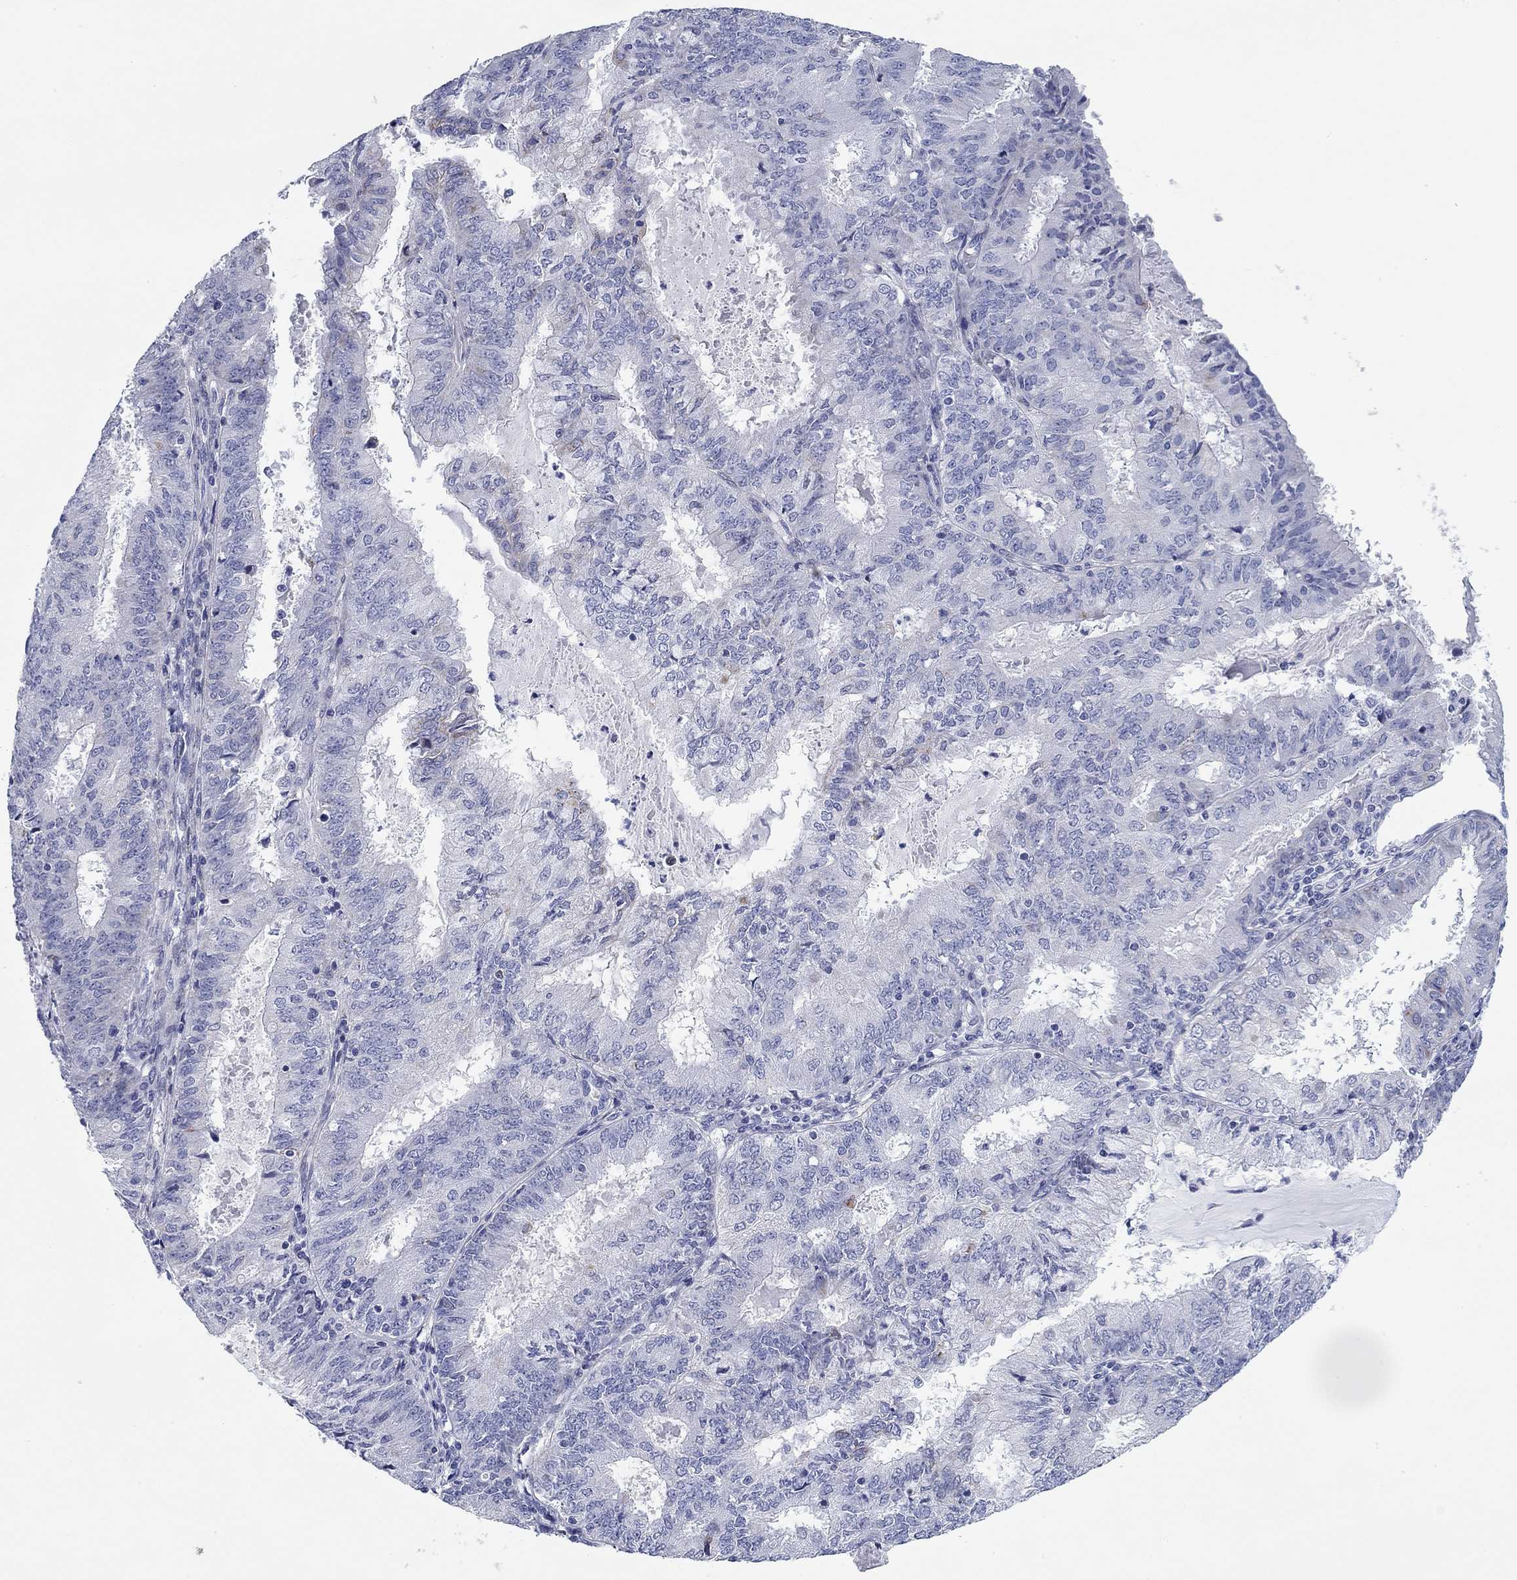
{"staining": {"intensity": "negative", "quantity": "none", "location": "none"}, "tissue": "endometrial cancer", "cell_type": "Tumor cells", "image_type": "cancer", "snomed": [{"axis": "morphology", "description": "Adenocarcinoma, NOS"}, {"axis": "topography", "description": "Endometrium"}], "caption": "This micrograph is of adenocarcinoma (endometrial) stained with IHC to label a protein in brown with the nuclei are counter-stained blue. There is no expression in tumor cells. (DAB (3,3'-diaminobenzidine) immunohistochemistry (IHC) with hematoxylin counter stain).", "gene": "CHI3L2", "patient": {"sex": "female", "age": 57}}